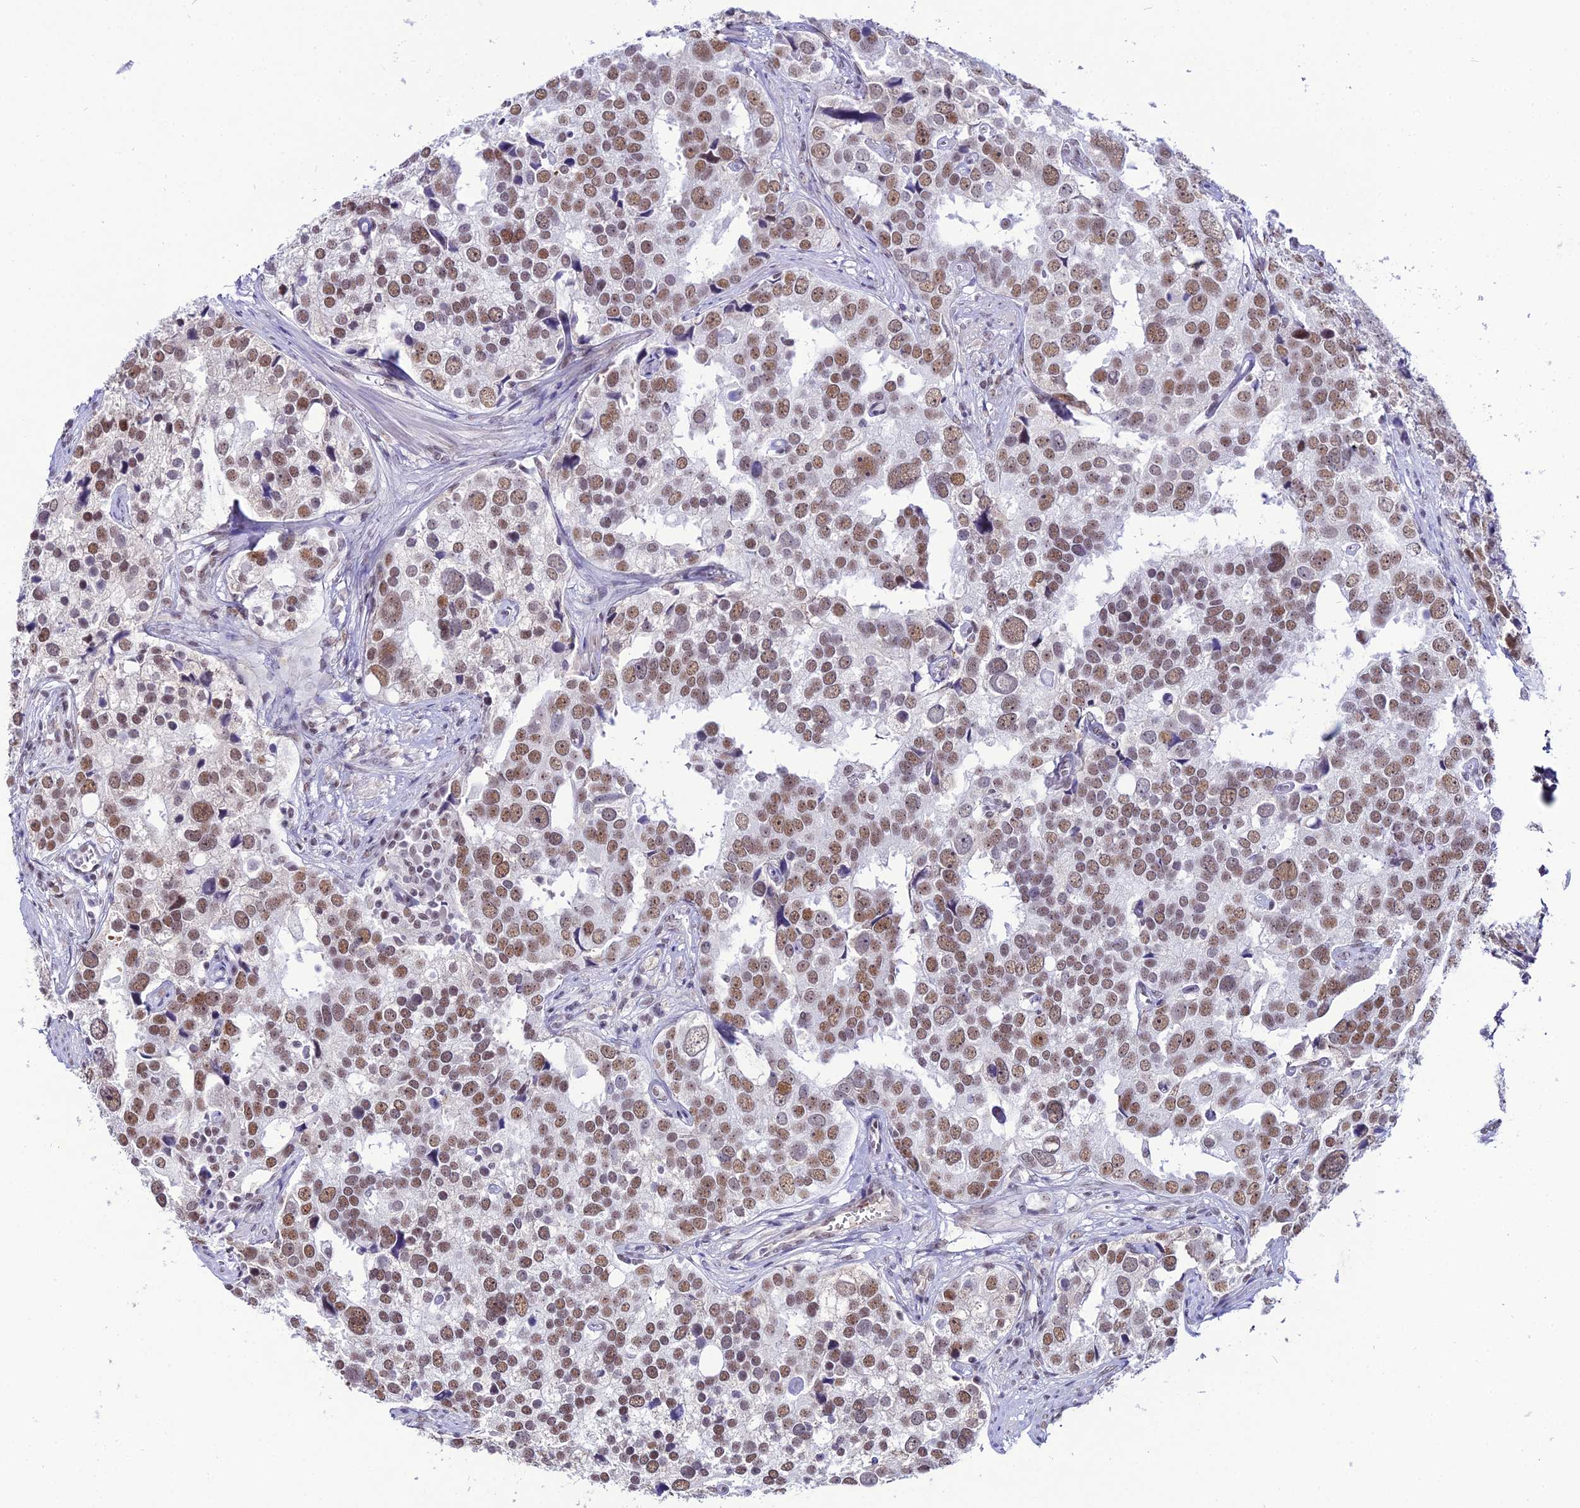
{"staining": {"intensity": "moderate", "quantity": ">75%", "location": "nuclear"}, "tissue": "prostate cancer", "cell_type": "Tumor cells", "image_type": "cancer", "snomed": [{"axis": "morphology", "description": "Adenocarcinoma, High grade"}, {"axis": "topography", "description": "Prostate"}], "caption": "DAB immunohistochemical staining of prostate high-grade adenocarcinoma displays moderate nuclear protein positivity in approximately >75% of tumor cells.", "gene": "RBM12", "patient": {"sex": "male", "age": 71}}